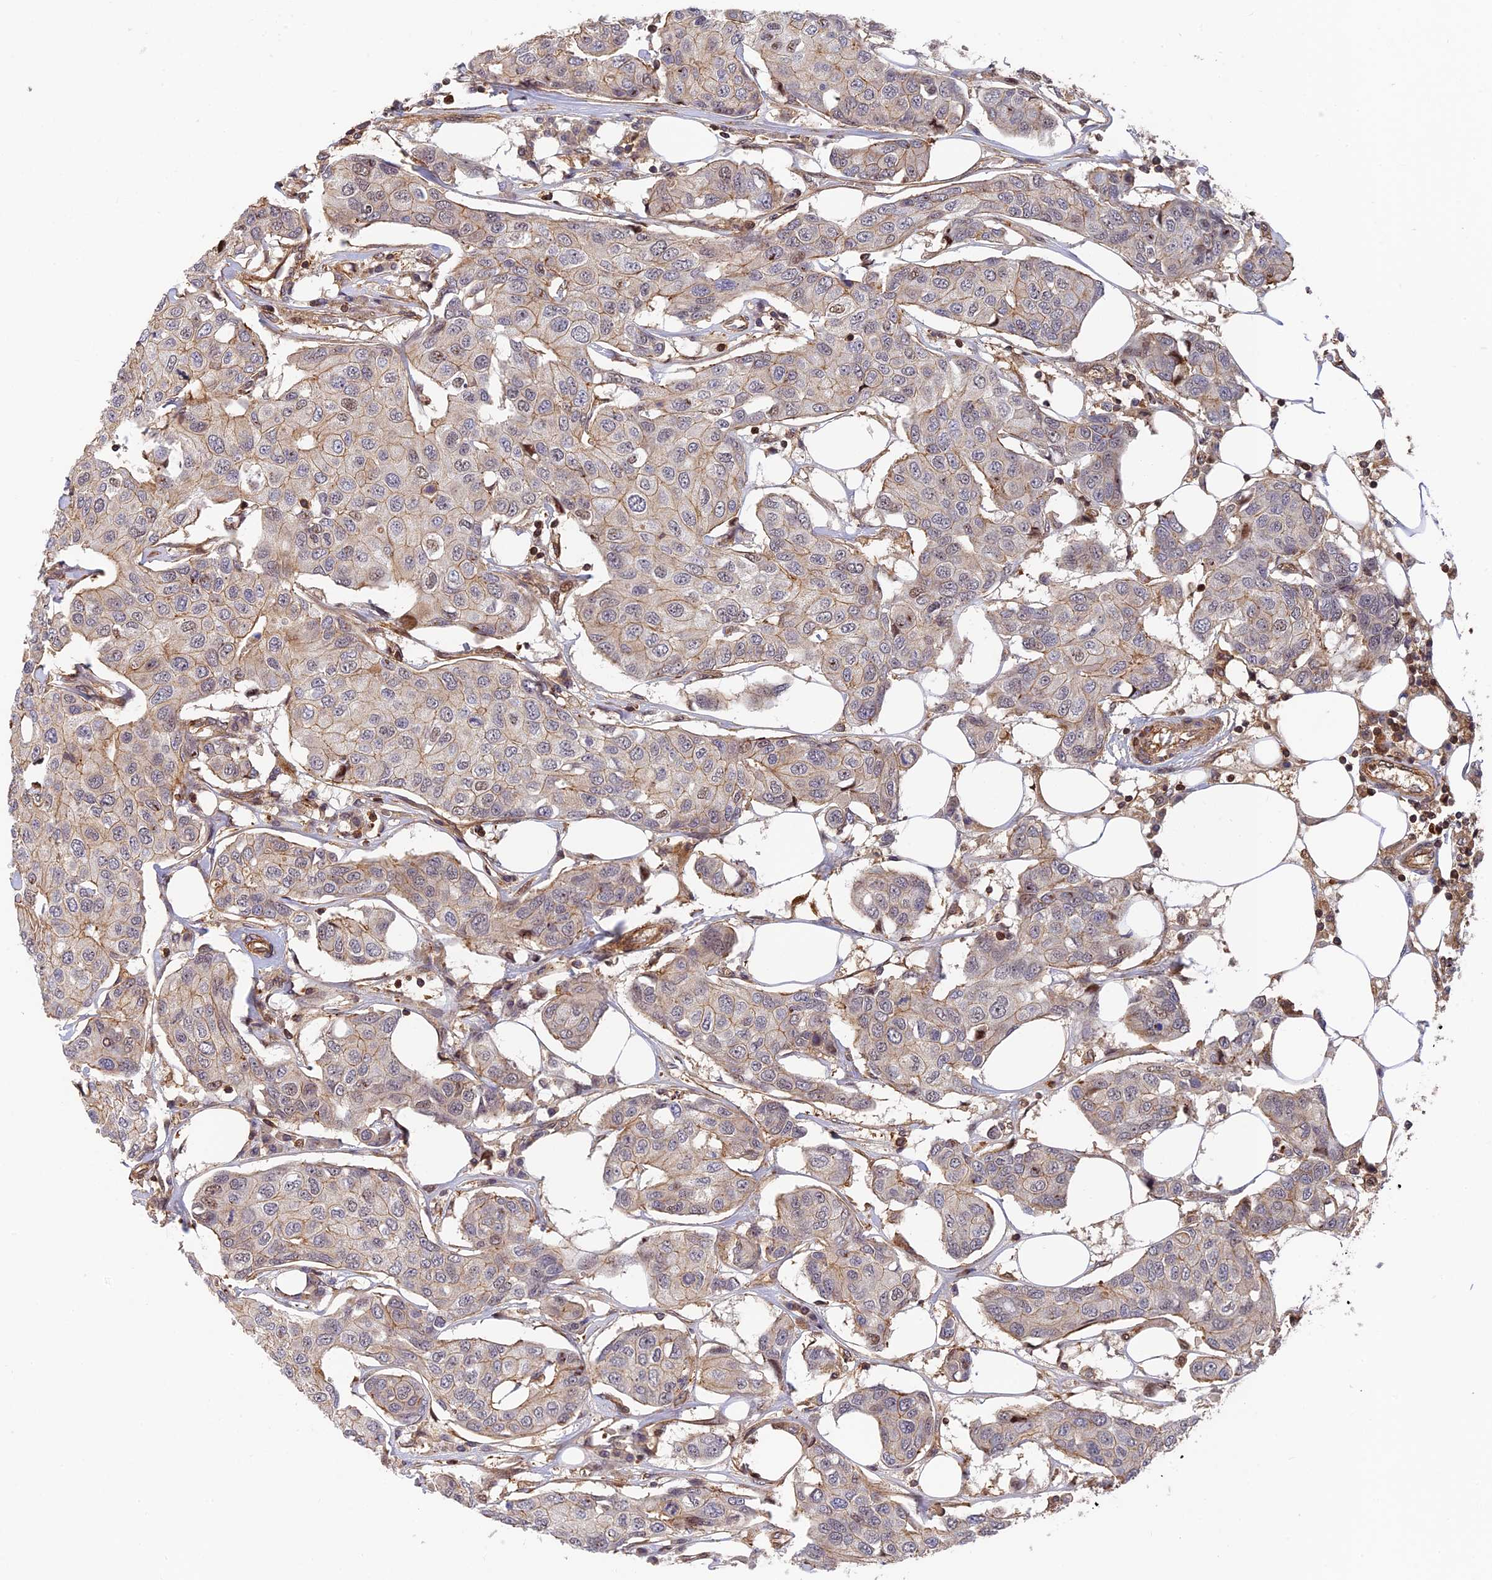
{"staining": {"intensity": "moderate", "quantity": ">75%", "location": "cytoplasmic/membranous"}, "tissue": "breast cancer", "cell_type": "Tumor cells", "image_type": "cancer", "snomed": [{"axis": "morphology", "description": "Duct carcinoma"}, {"axis": "topography", "description": "Breast"}], "caption": "Immunohistochemistry (IHC) histopathology image of breast intraductal carcinoma stained for a protein (brown), which reveals medium levels of moderate cytoplasmic/membranous staining in approximately >75% of tumor cells.", "gene": "OSBPL1A", "patient": {"sex": "female", "age": 80}}